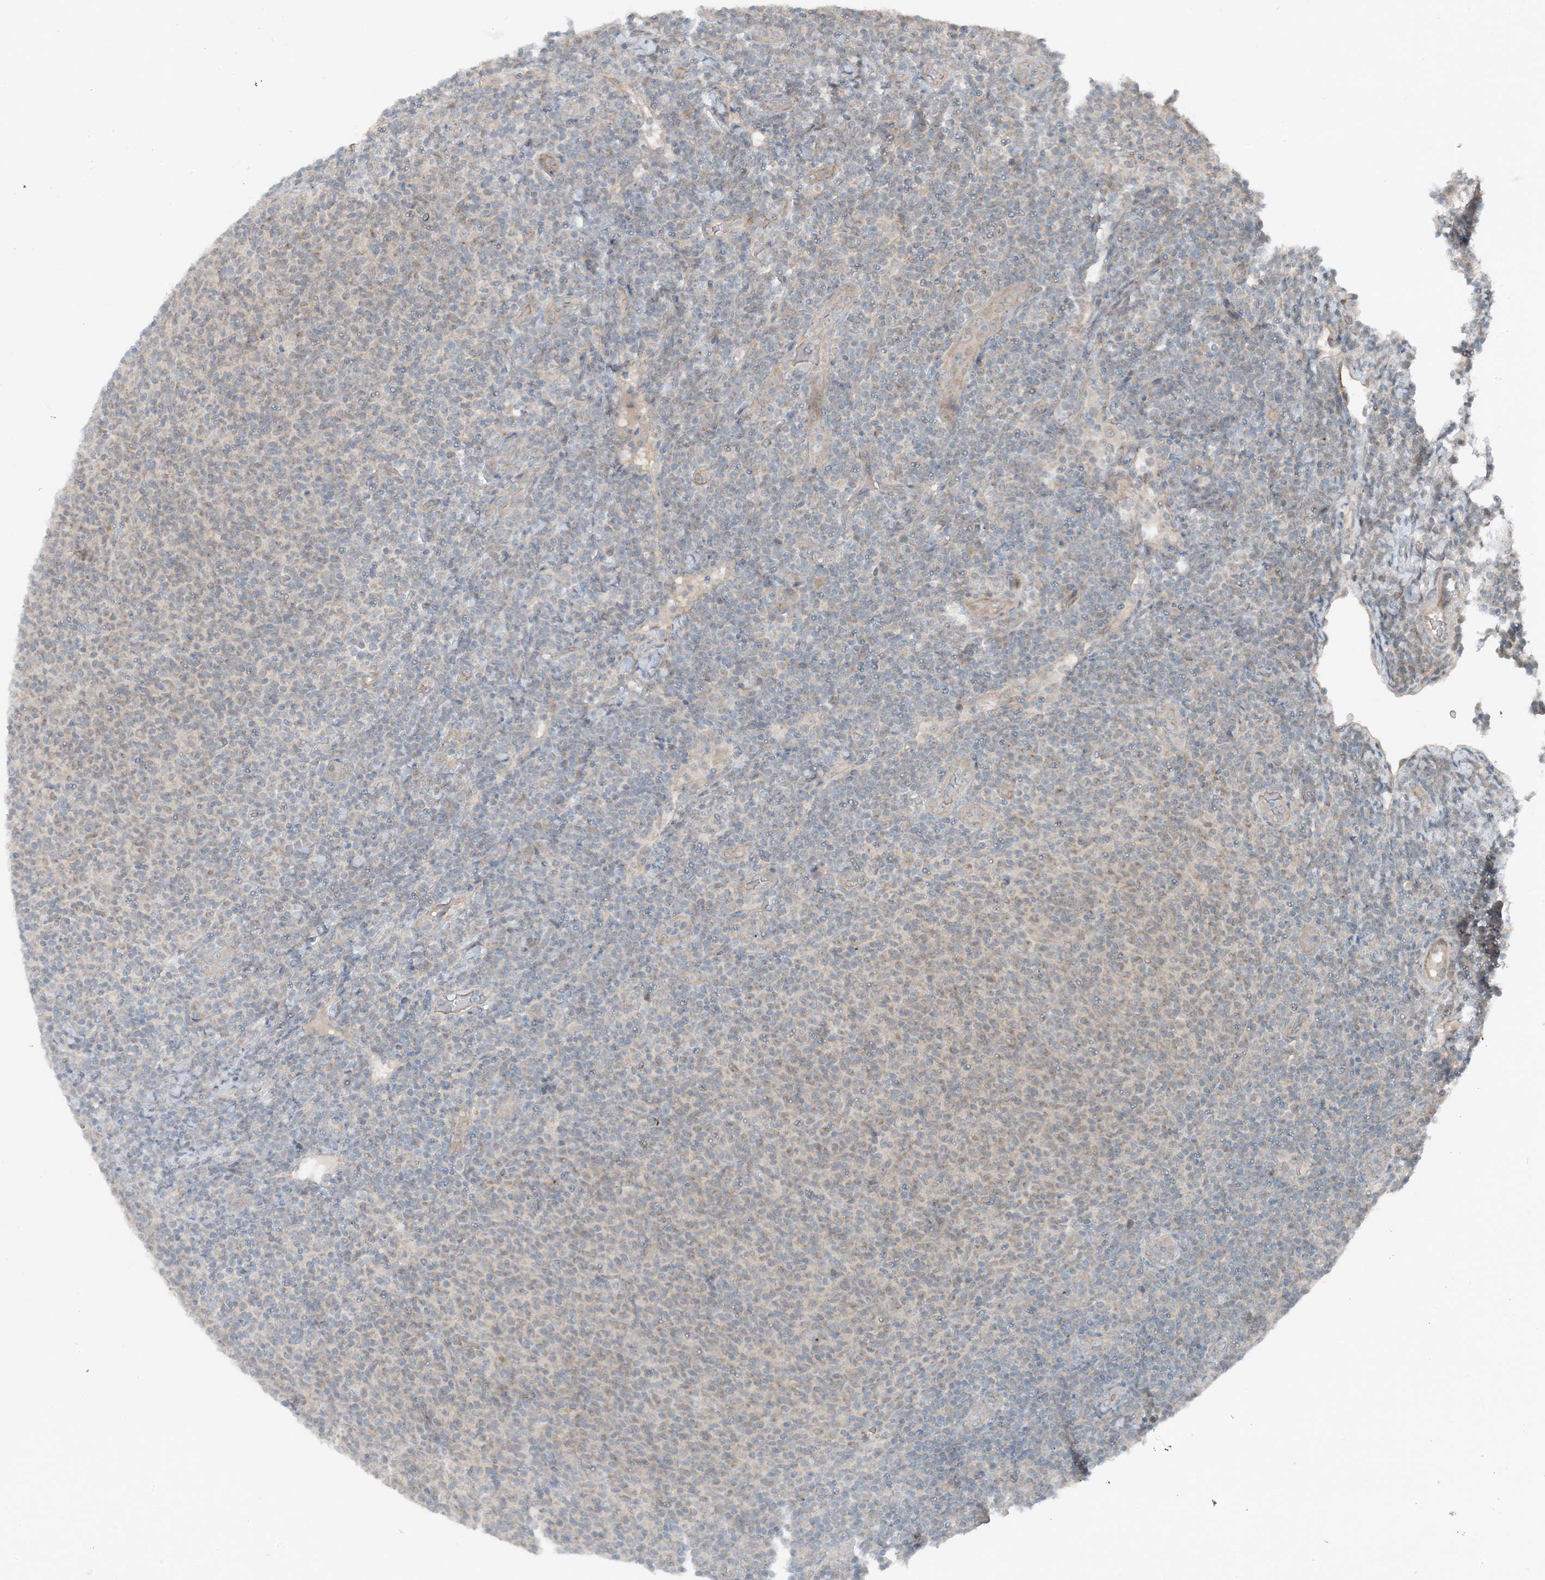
{"staining": {"intensity": "negative", "quantity": "none", "location": "none"}, "tissue": "lymphoma", "cell_type": "Tumor cells", "image_type": "cancer", "snomed": [{"axis": "morphology", "description": "Malignant lymphoma, non-Hodgkin's type, Low grade"}, {"axis": "topography", "description": "Lymph node"}], "caption": "DAB immunohistochemical staining of human low-grade malignant lymphoma, non-Hodgkin's type displays no significant expression in tumor cells.", "gene": "MITD1", "patient": {"sex": "male", "age": 66}}